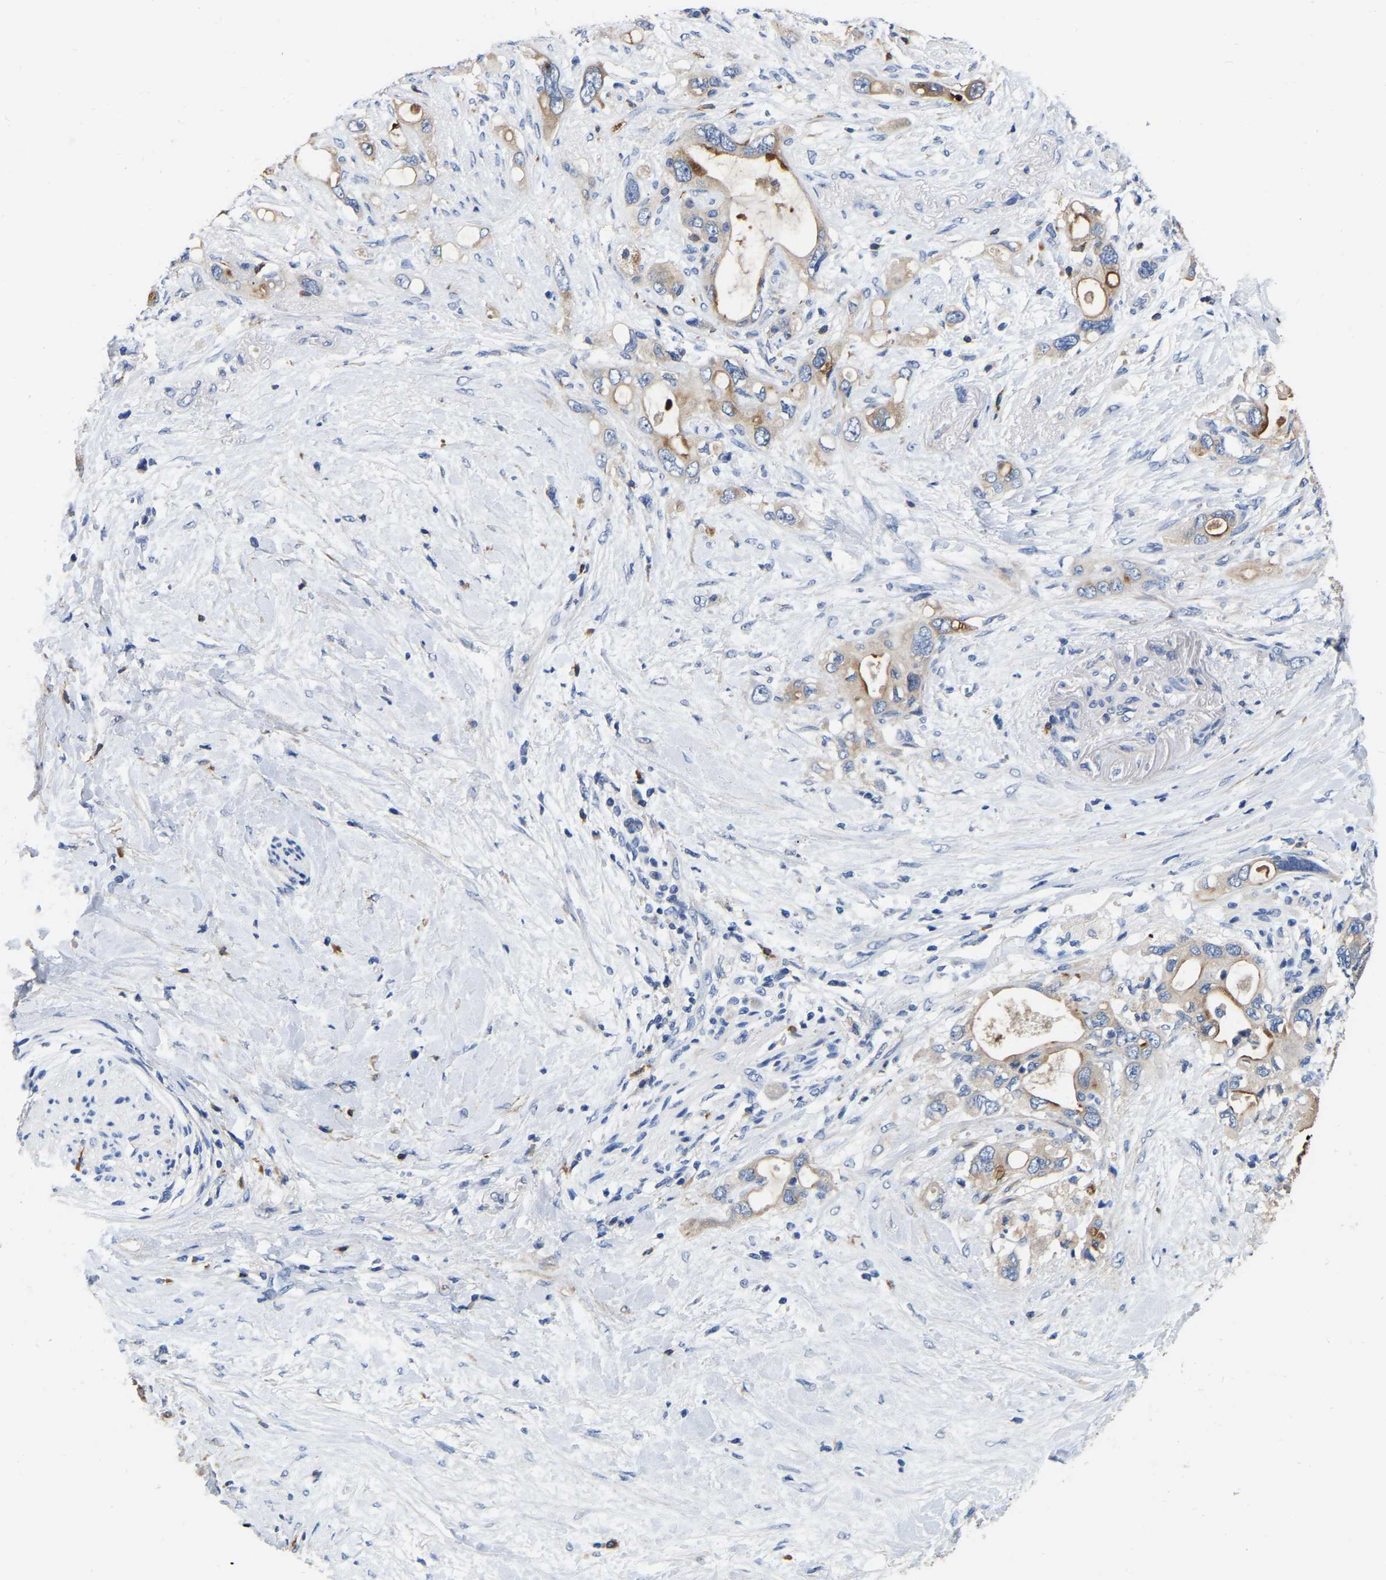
{"staining": {"intensity": "moderate", "quantity": "<25%", "location": "cytoplasmic/membranous"}, "tissue": "pancreatic cancer", "cell_type": "Tumor cells", "image_type": "cancer", "snomed": [{"axis": "morphology", "description": "Adenocarcinoma, NOS"}, {"axis": "topography", "description": "Pancreas"}], "caption": "Immunohistochemistry (IHC) staining of pancreatic cancer, which demonstrates low levels of moderate cytoplasmic/membranous staining in approximately <25% of tumor cells indicating moderate cytoplasmic/membranous protein positivity. The staining was performed using DAB (brown) for protein detection and nuclei were counterstained in hematoxylin (blue).", "gene": "RAB27B", "patient": {"sex": "female", "age": 56}}